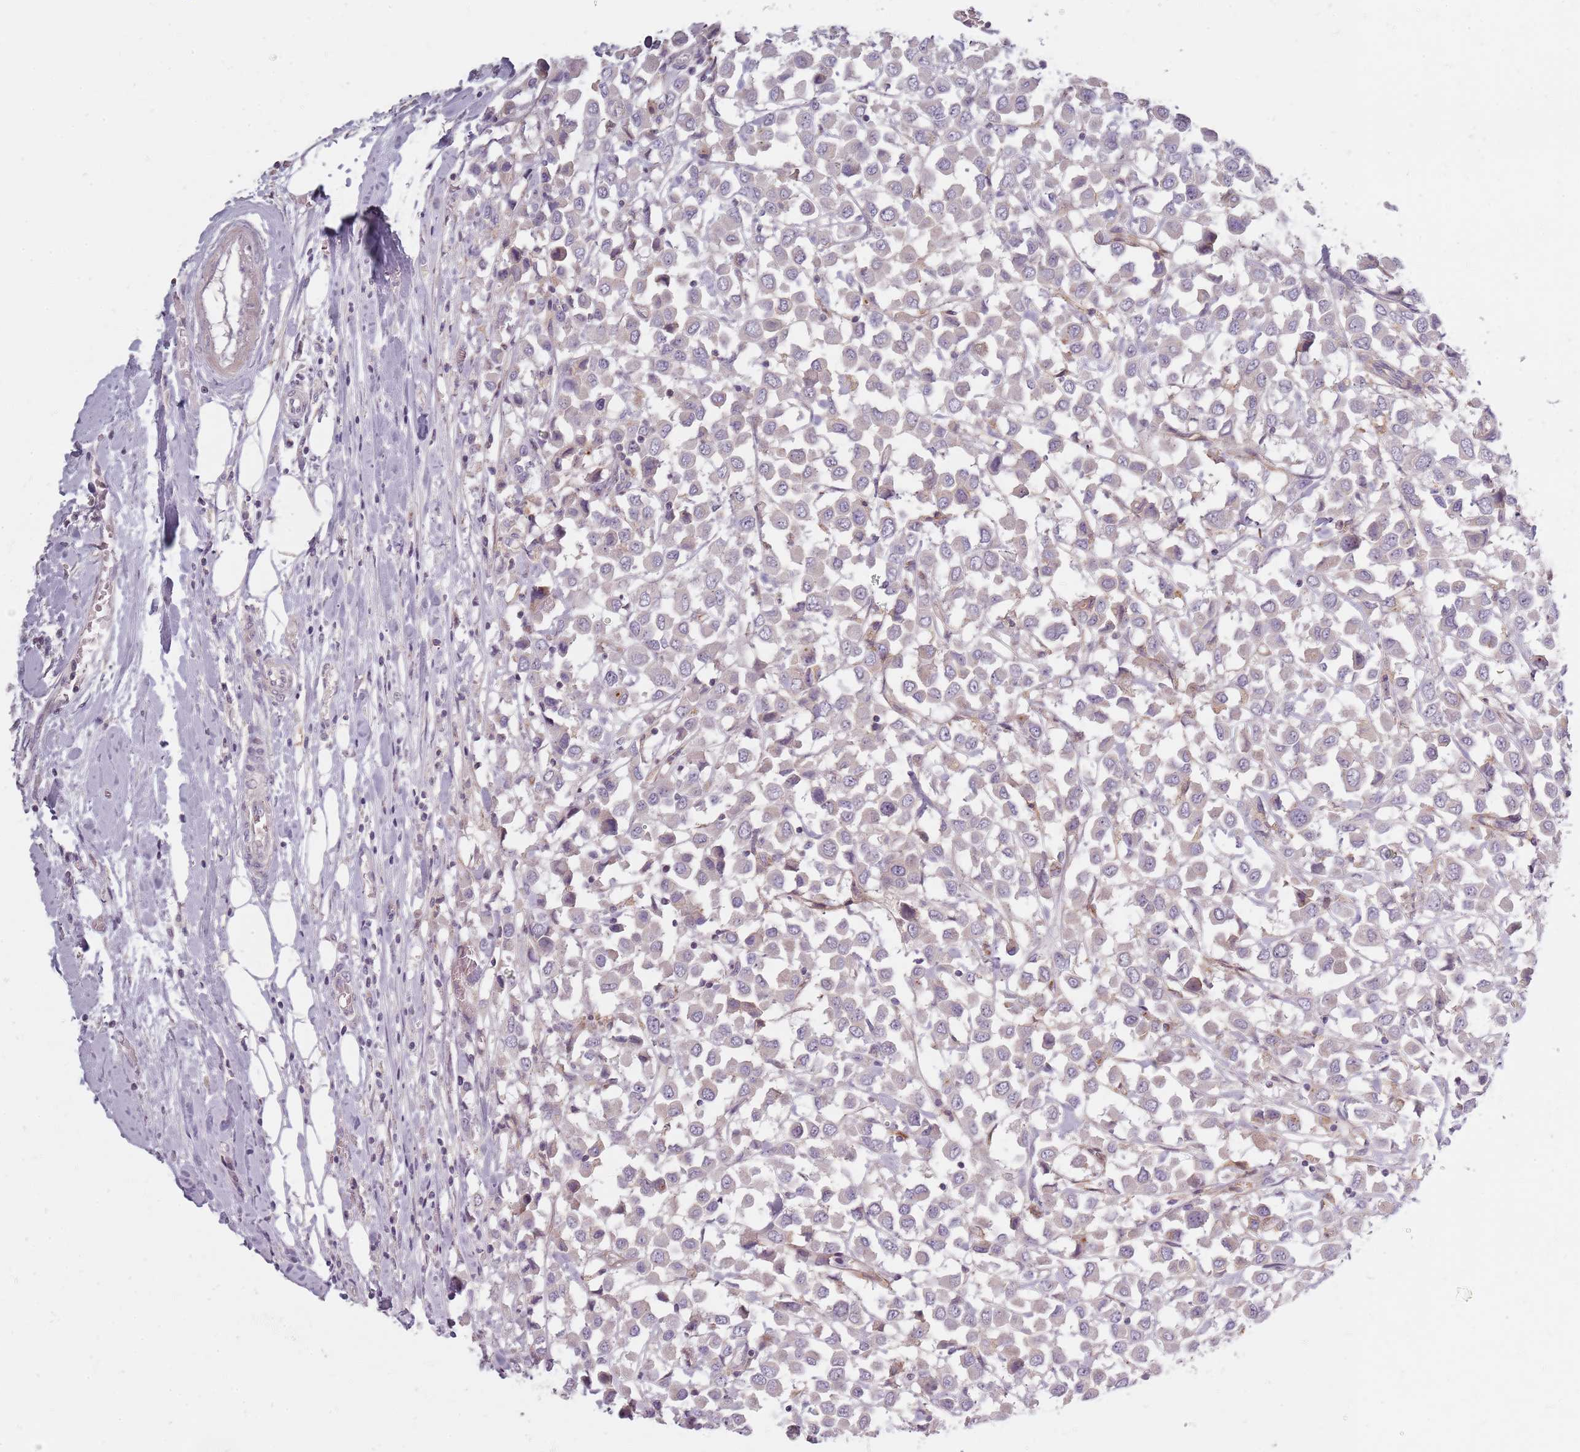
{"staining": {"intensity": "negative", "quantity": "none", "location": "none"}, "tissue": "breast cancer", "cell_type": "Tumor cells", "image_type": "cancer", "snomed": [{"axis": "morphology", "description": "Duct carcinoma"}, {"axis": "topography", "description": "Breast"}], "caption": "High magnification brightfield microscopy of breast cancer (intraductal carcinoma) stained with DAB (3,3'-diaminobenzidine) (brown) and counterstained with hematoxylin (blue): tumor cells show no significant staining.", "gene": "SYNGR3", "patient": {"sex": "female", "age": 61}}